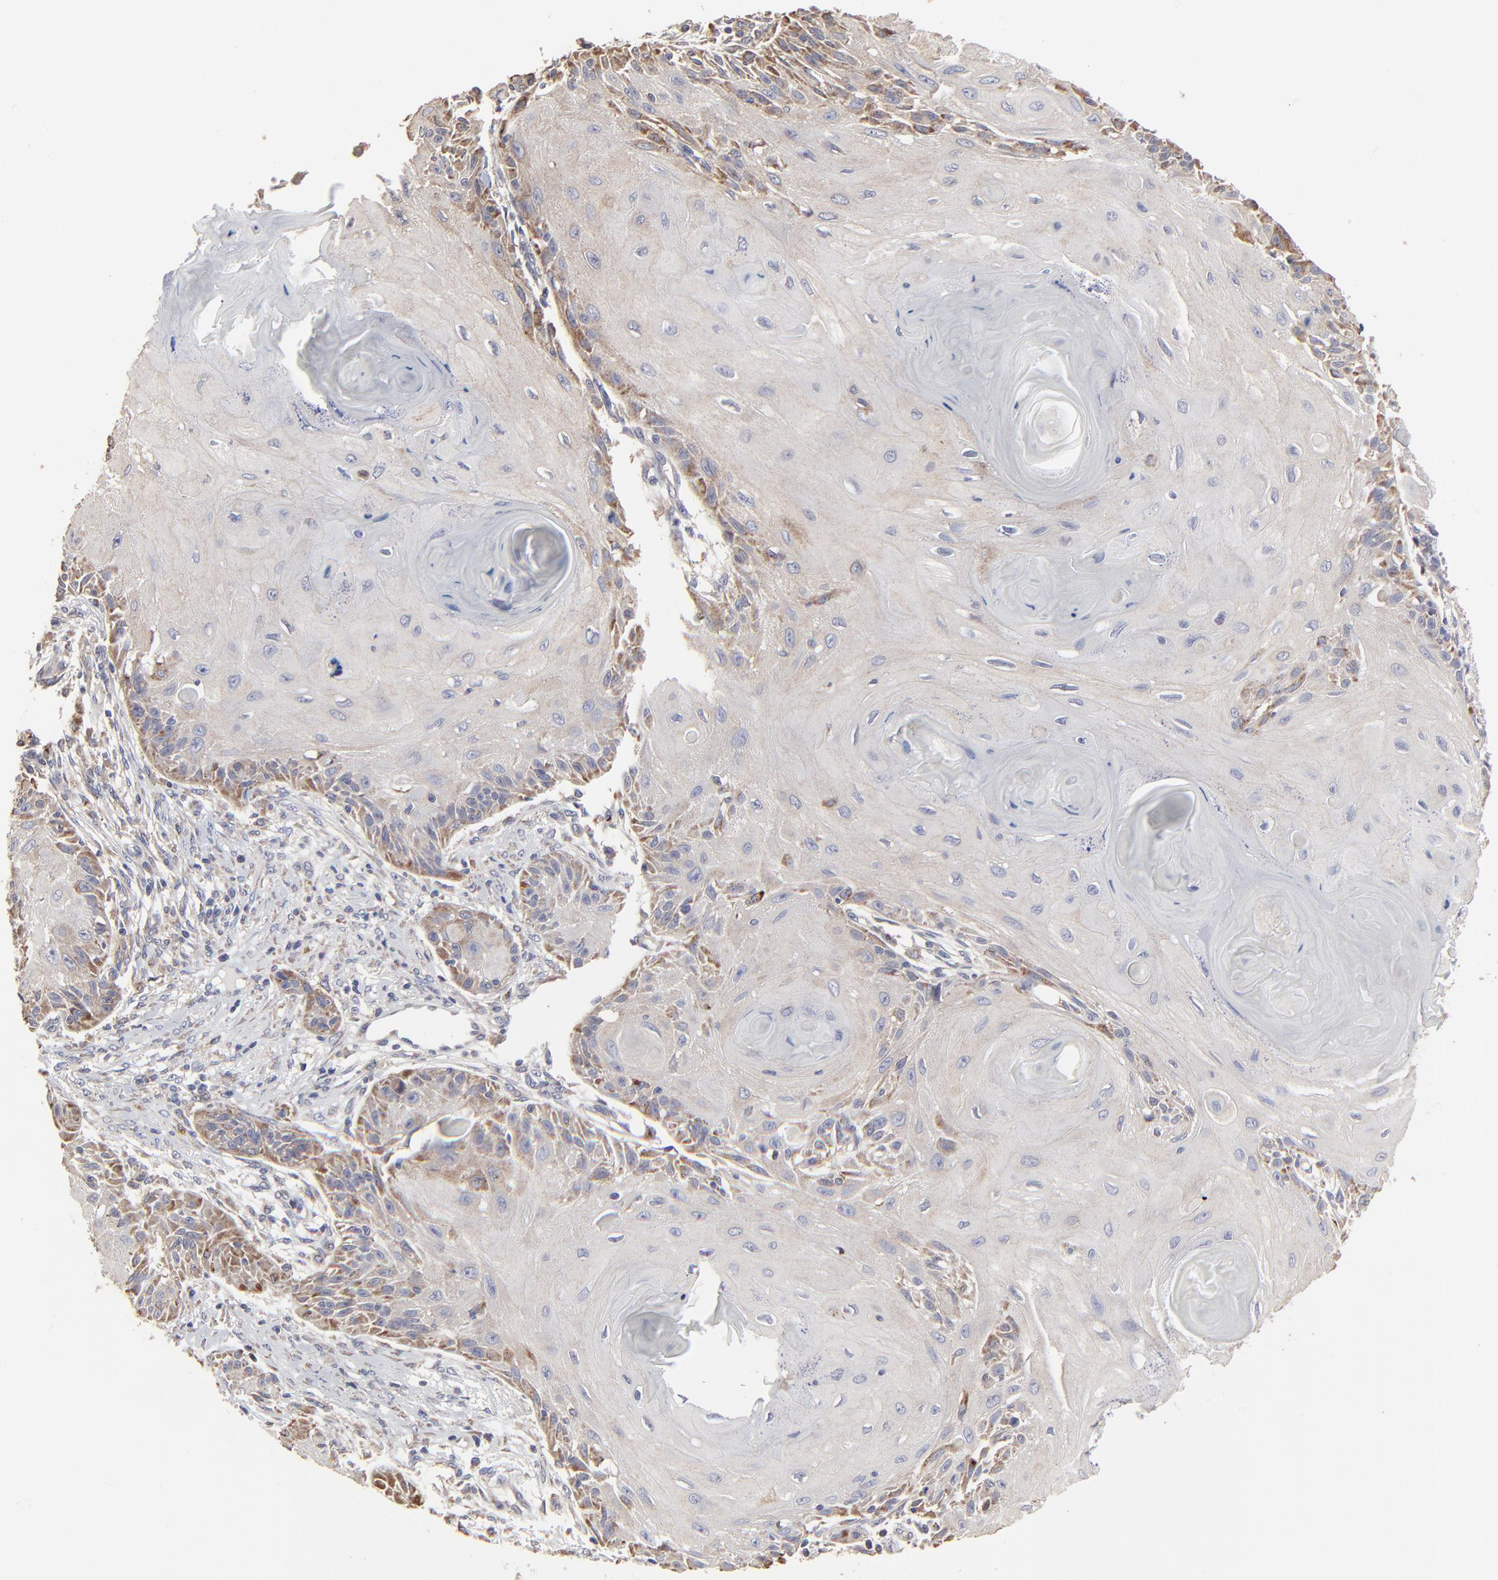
{"staining": {"intensity": "weak", "quantity": "<25%", "location": "cytoplasmic/membranous"}, "tissue": "skin cancer", "cell_type": "Tumor cells", "image_type": "cancer", "snomed": [{"axis": "morphology", "description": "Squamous cell carcinoma, NOS"}, {"axis": "topography", "description": "Skin"}], "caption": "Immunohistochemical staining of human skin squamous cell carcinoma reveals no significant positivity in tumor cells.", "gene": "ELP2", "patient": {"sex": "female", "age": 88}}